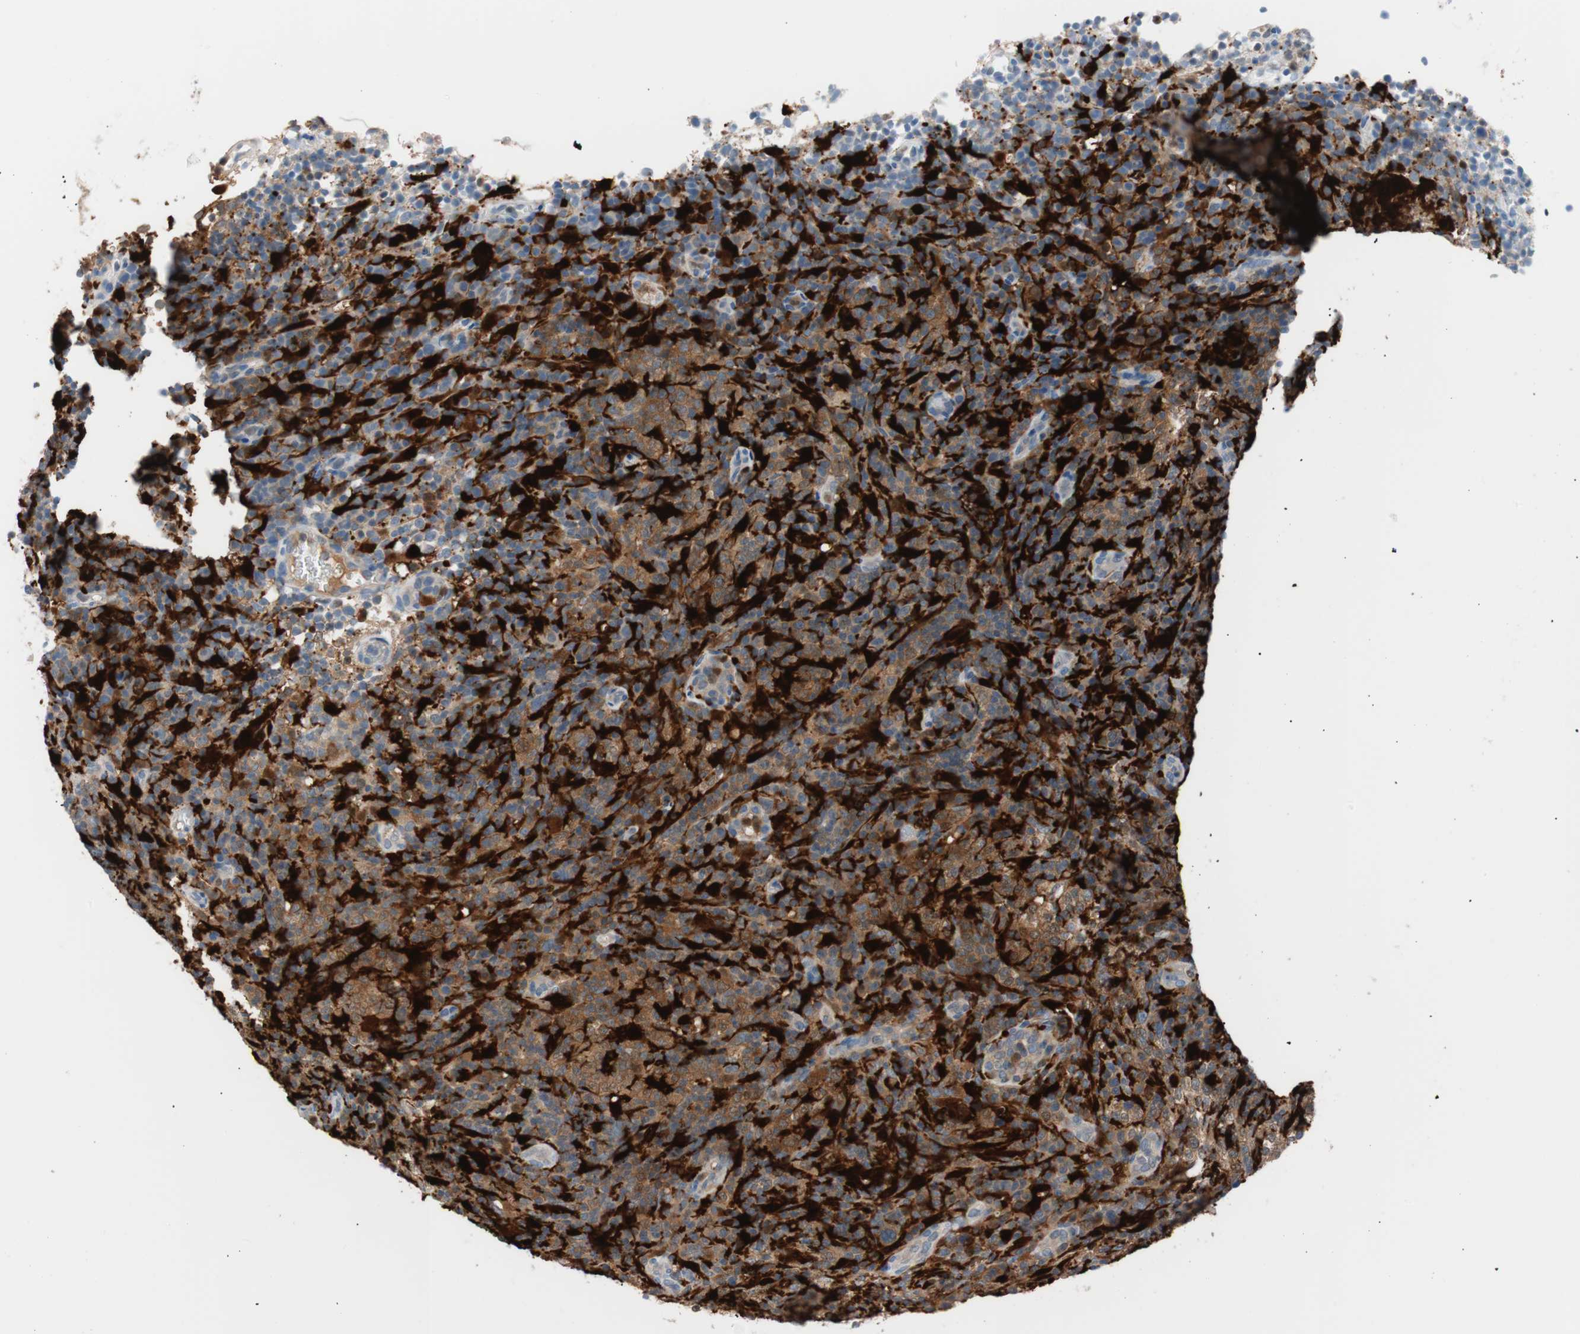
{"staining": {"intensity": "moderate", "quantity": ">75%", "location": "cytoplasmic/membranous"}, "tissue": "lymphoma", "cell_type": "Tumor cells", "image_type": "cancer", "snomed": [{"axis": "morphology", "description": "Malignant lymphoma, non-Hodgkin's type, High grade"}, {"axis": "topography", "description": "Lymph node"}], "caption": "Tumor cells reveal medium levels of moderate cytoplasmic/membranous staining in approximately >75% of cells in lymphoma. The protein of interest is stained brown, and the nuclei are stained in blue (DAB IHC with brightfield microscopy, high magnification).", "gene": "IL18", "patient": {"sex": "female", "age": 76}}